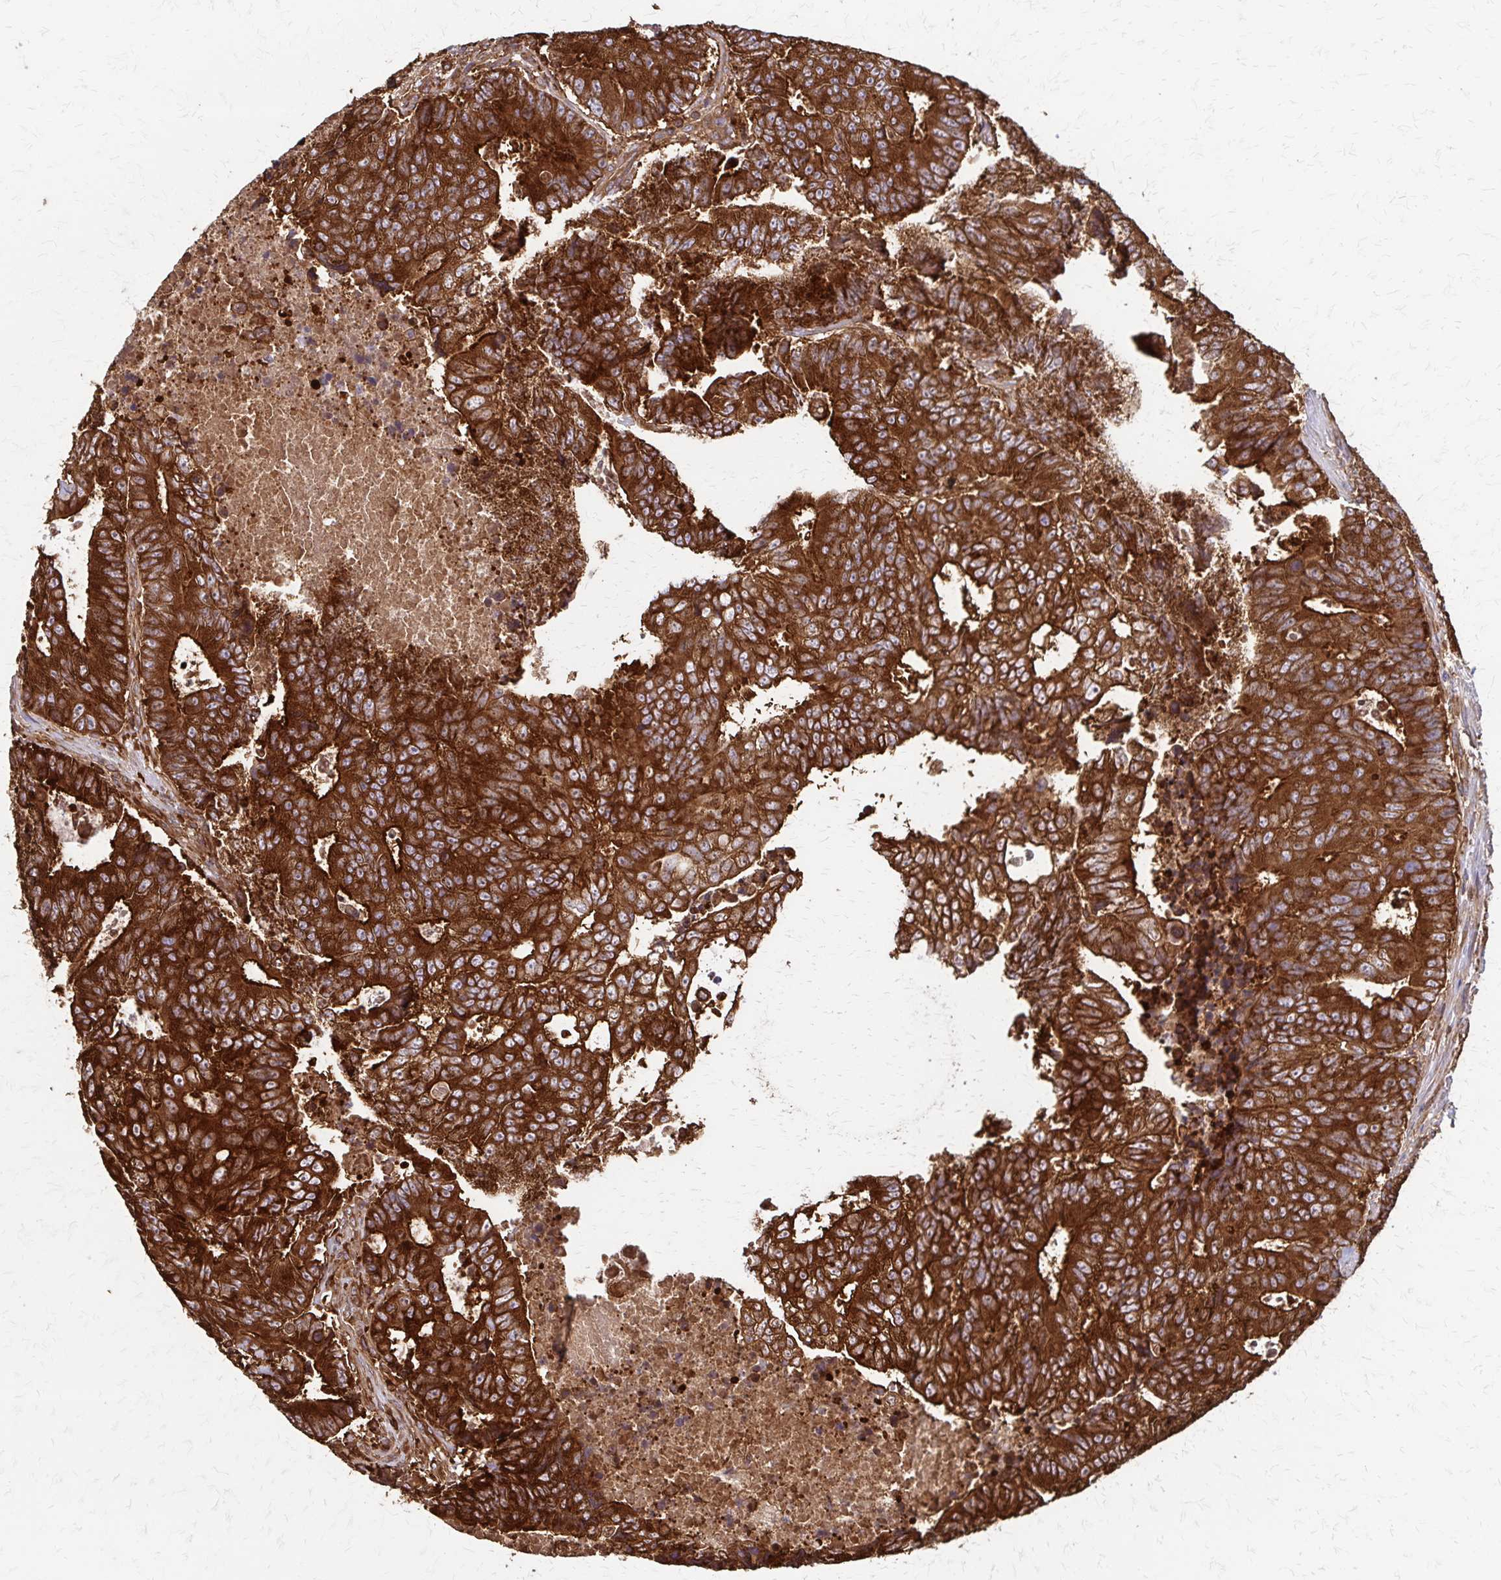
{"staining": {"intensity": "strong", "quantity": ">75%", "location": "cytoplasmic/membranous"}, "tissue": "colorectal cancer", "cell_type": "Tumor cells", "image_type": "cancer", "snomed": [{"axis": "morphology", "description": "Adenocarcinoma, NOS"}, {"axis": "topography", "description": "Colon"}], "caption": "Protein expression by immunohistochemistry (IHC) shows strong cytoplasmic/membranous staining in approximately >75% of tumor cells in colorectal cancer.", "gene": "EEF2", "patient": {"sex": "female", "age": 48}}